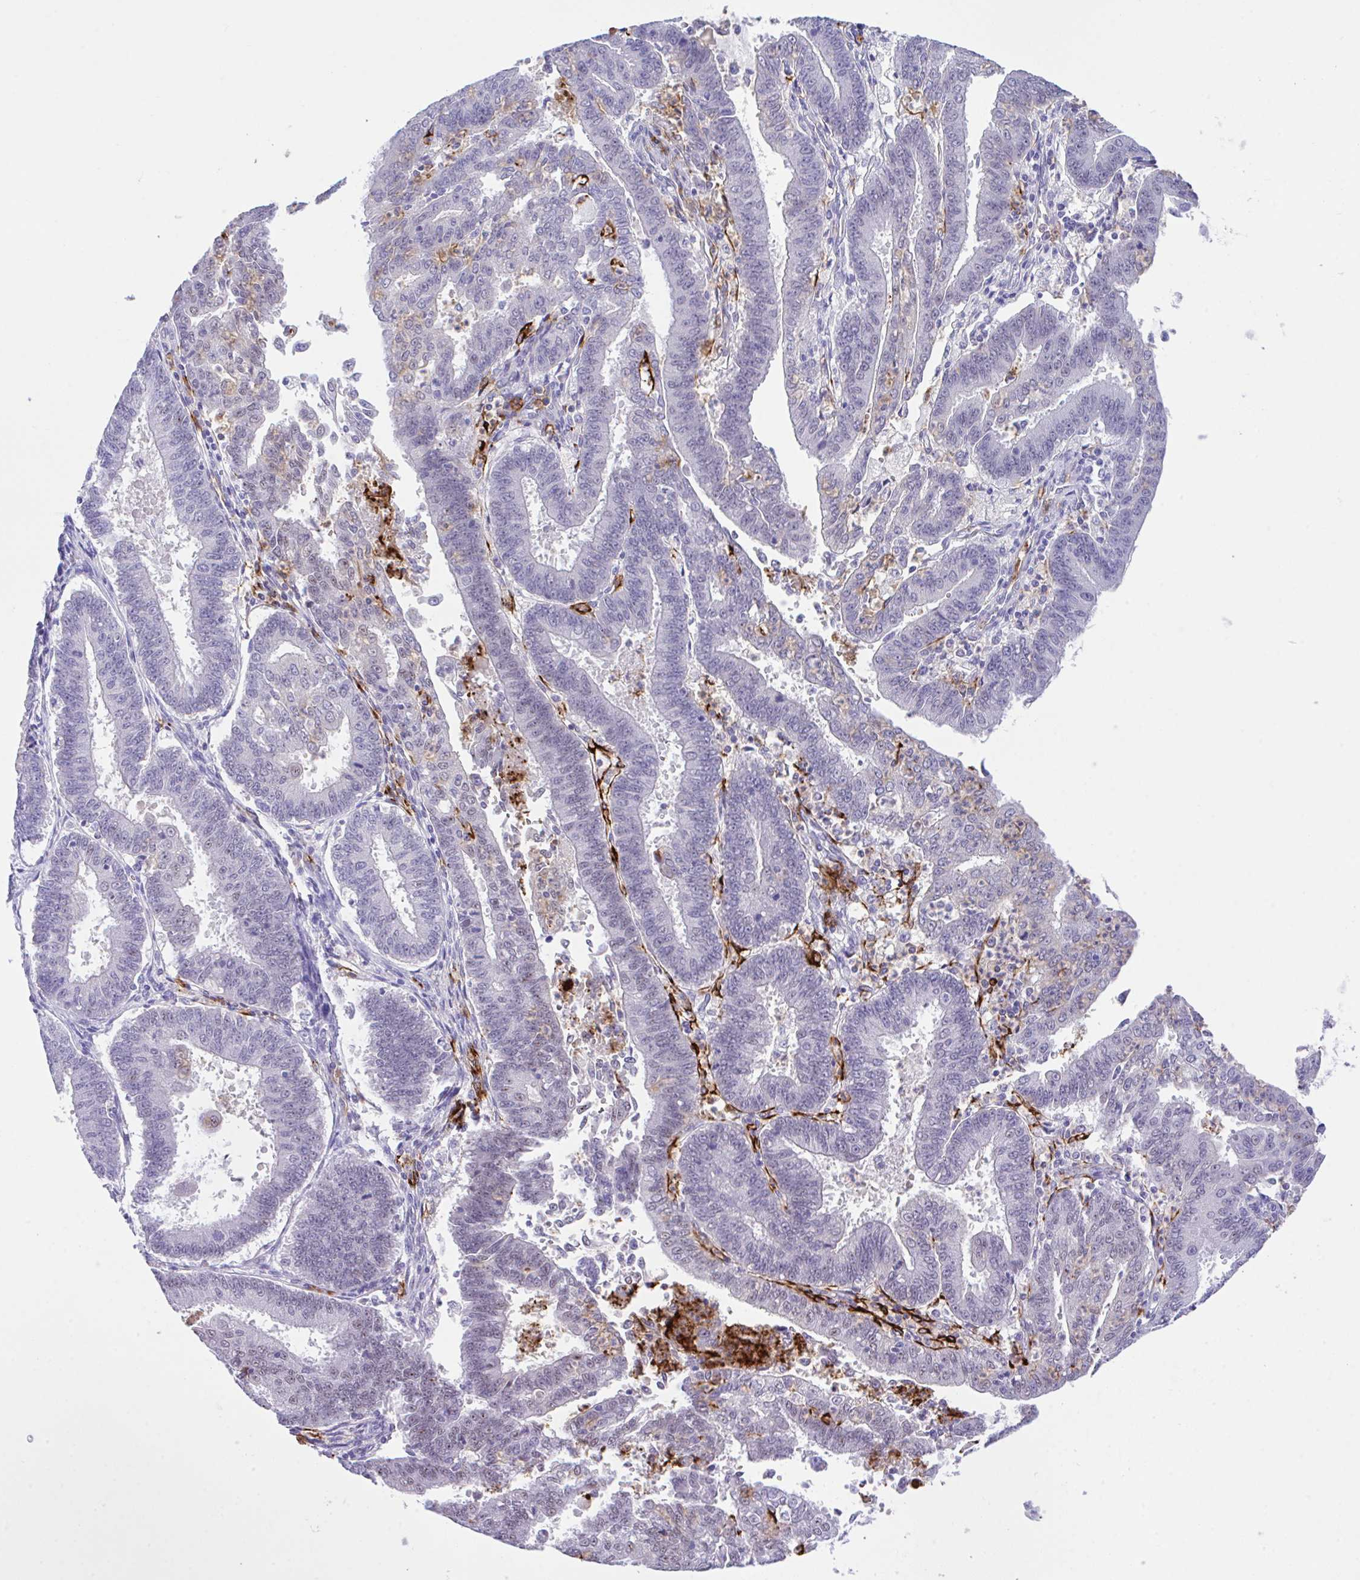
{"staining": {"intensity": "negative", "quantity": "none", "location": "none"}, "tissue": "endometrial cancer", "cell_type": "Tumor cells", "image_type": "cancer", "snomed": [{"axis": "morphology", "description": "Adenocarcinoma, NOS"}, {"axis": "topography", "description": "Endometrium"}], "caption": "Tumor cells show no significant expression in endometrial cancer.", "gene": "HOXB4", "patient": {"sex": "female", "age": 73}}